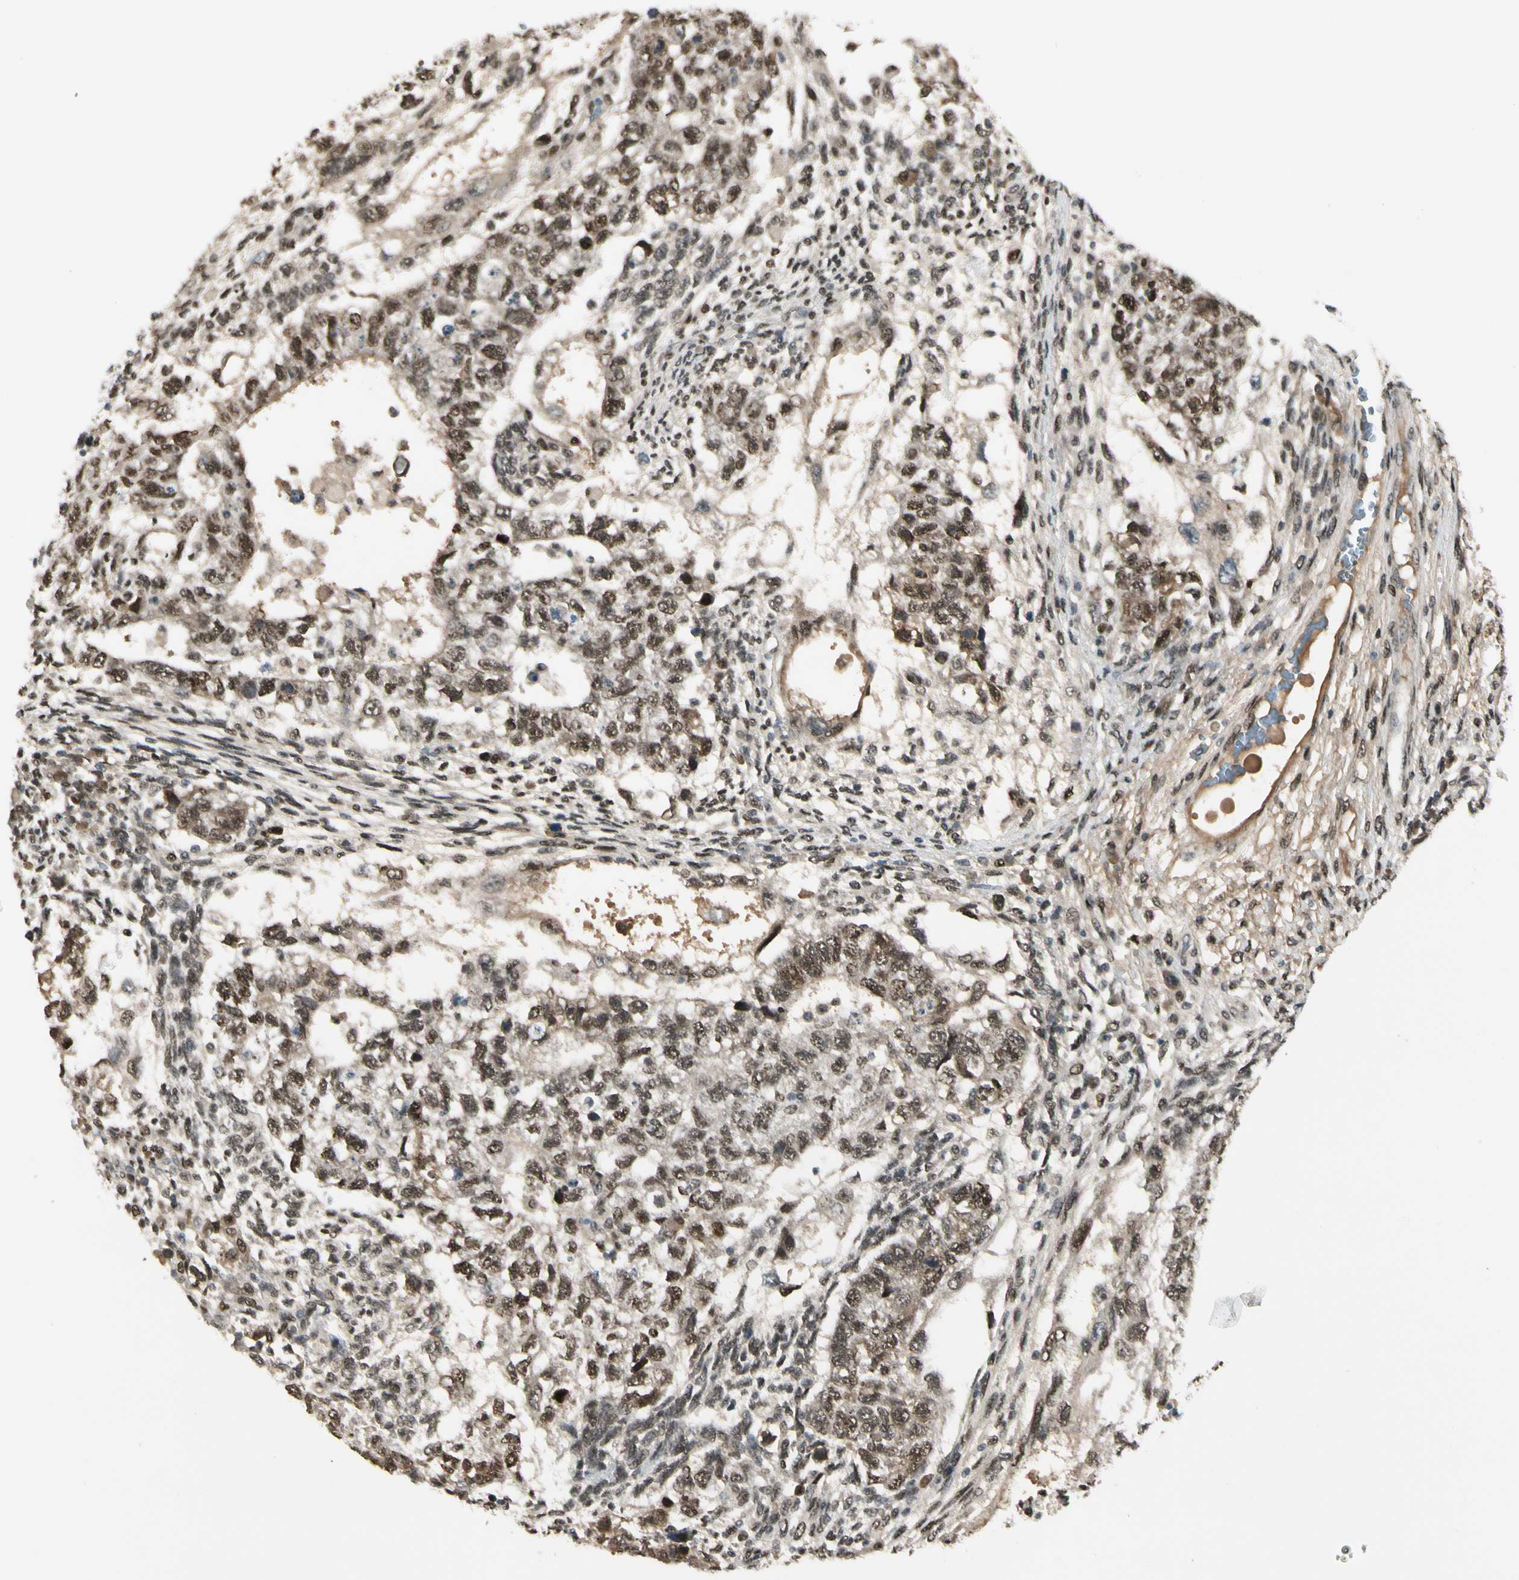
{"staining": {"intensity": "moderate", "quantity": ">75%", "location": "nuclear"}, "tissue": "testis cancer", "cell_type": "Tumor cells", "image_type": "cancer", "snomed": [{"axis": "morphology", "description": "Normal tissue, NOS"}, {"axis": "morphology", "description": "Carcinoma, Embryonal, NOS"}, {"axis": "topography", "description": "Testis"}], "caption": "The immunohistochemical stain highlights moderate nuclear expression in tumor cells of embryonal carcinoma (testis) tissue. The protein of interest is shown in brown color, while the nuclei are stained blue.", "gene": "GTF3A", "patient": {"sex": "male", "age": 36}}